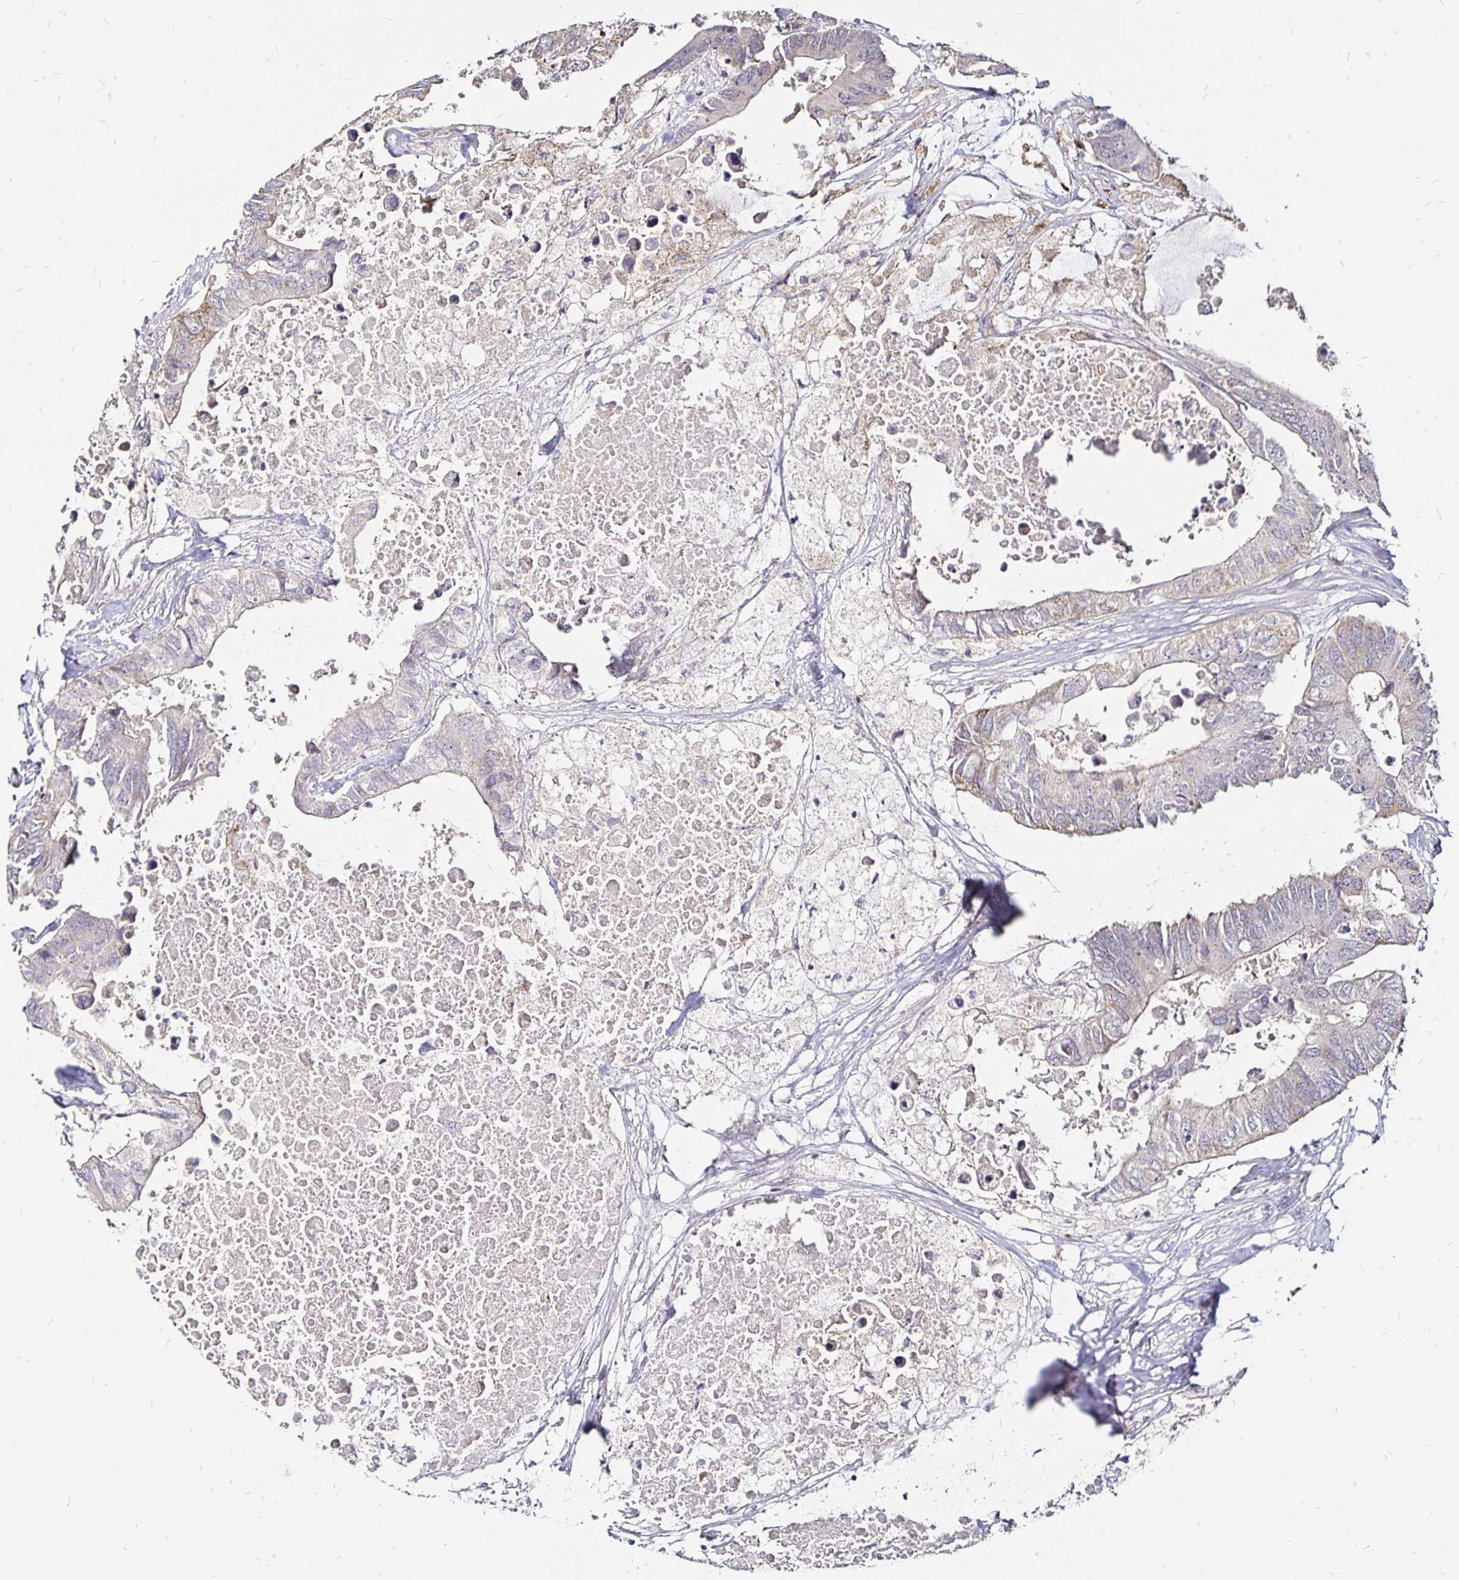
{"staining": {"intensity": "weak", "quantity": "<25%", "location": "cytoplasmic/membranous"}, "tissue": "colorectal cancer", "cell_type": "Tumor cells", "image_type": "cancer", "snomed": [{"axis": "morphology", "description": "Adenocarcinoma, NOS"}, {"axis": "topography", "description": "Colon"}], "caption": "An immunohistochemistry photomicrograph of adenocarcinoma (colorectal) is shown. There is no staining in tumor cells of adenocarcinoma (colorectal).", "gene": "CYP27A1", "patient": {"sex": "male", "age": 71}}